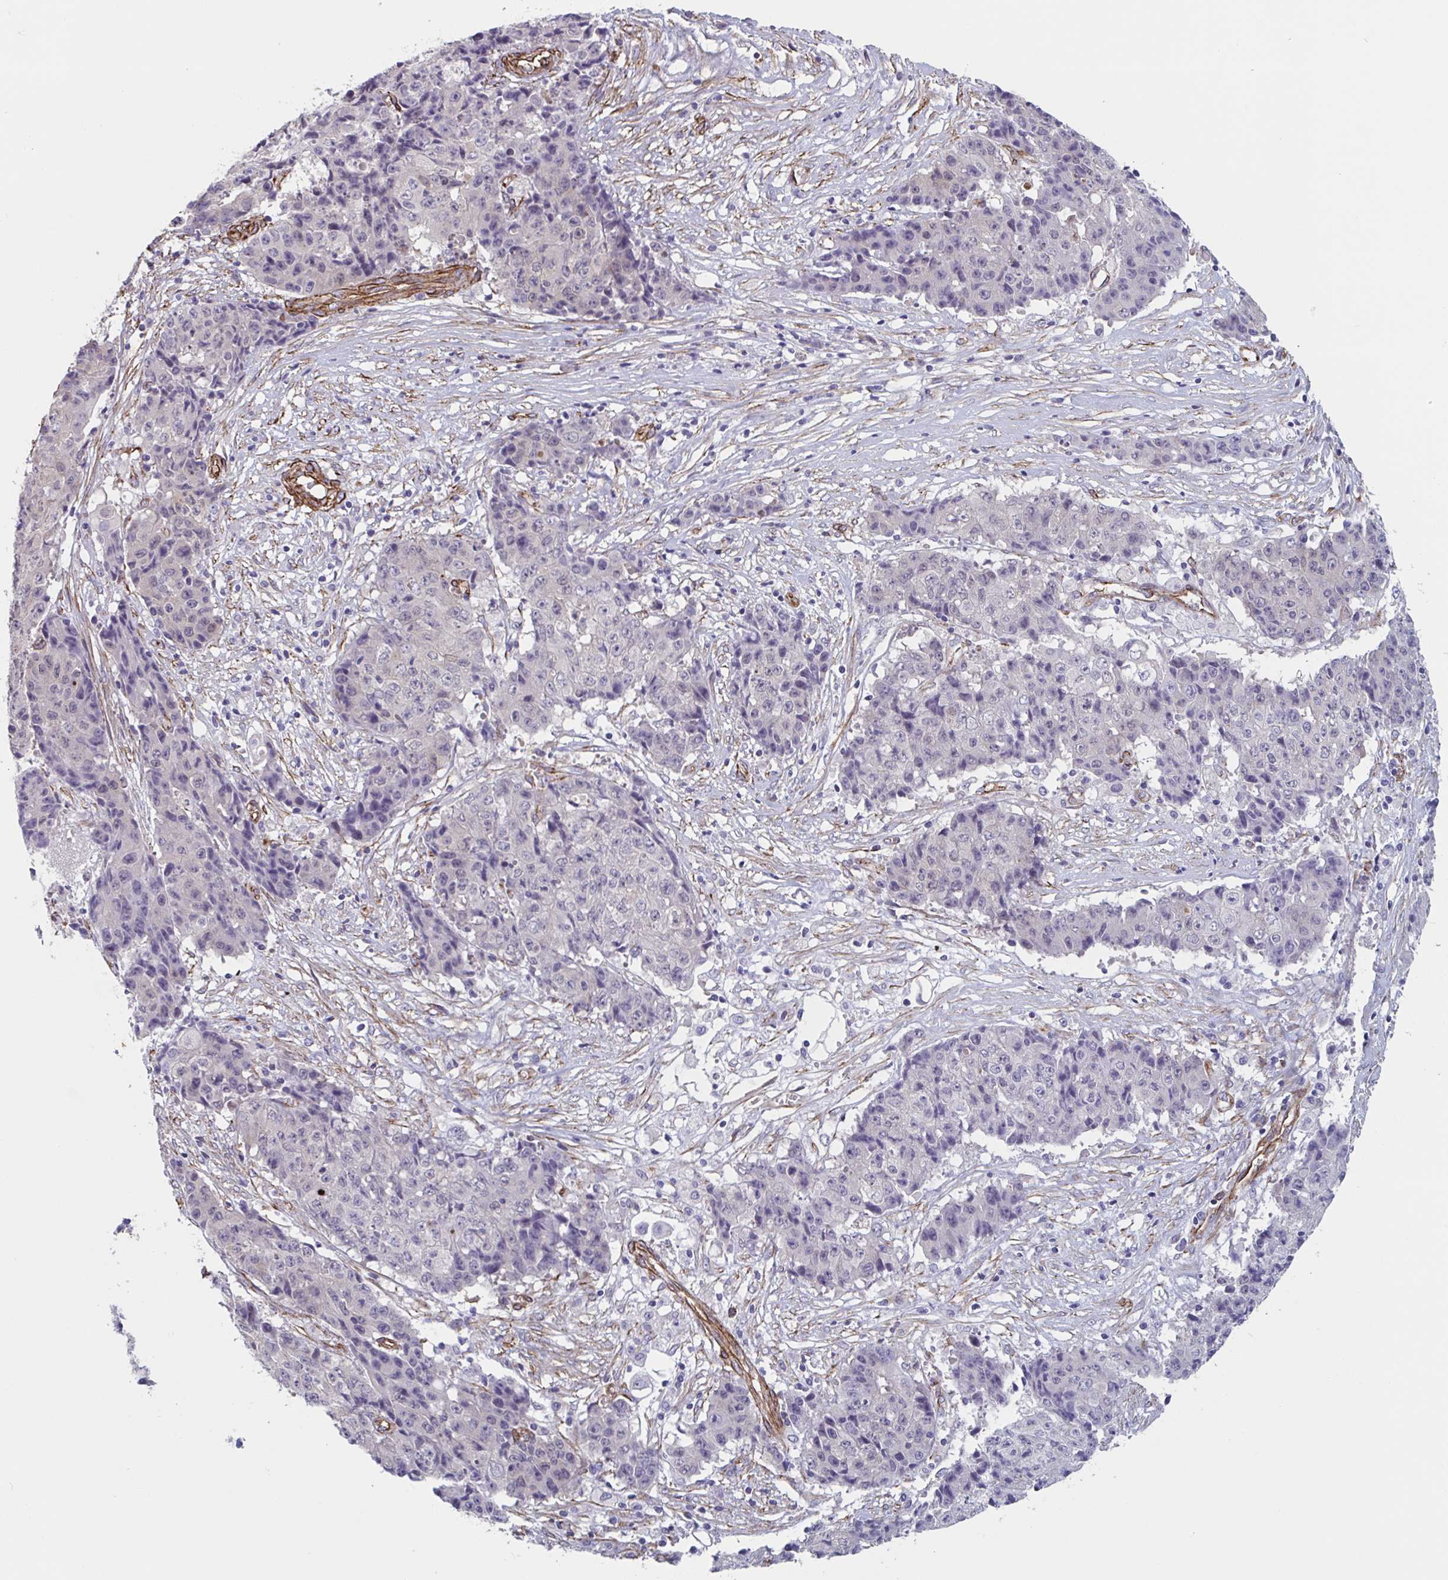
{"staining": {"intensity": "negative", "quantity": "none", "location": "none"}, "tissue": "ovarian cancer", "cell_type": "Tumor cells", "image_type": "cancer", "snomed": [{"axis": "morphology", "description": "Carcinoma, endometroid"}, {"axis": "topography", "description": "Ovary"}], "caption": "Endometroid carcinoma (ovarian) was stained to show a protein in brown. There is no significant positivity in tumor cells.", "gene": "CITED4", "patient": {"sex": "female", "age": 42}}